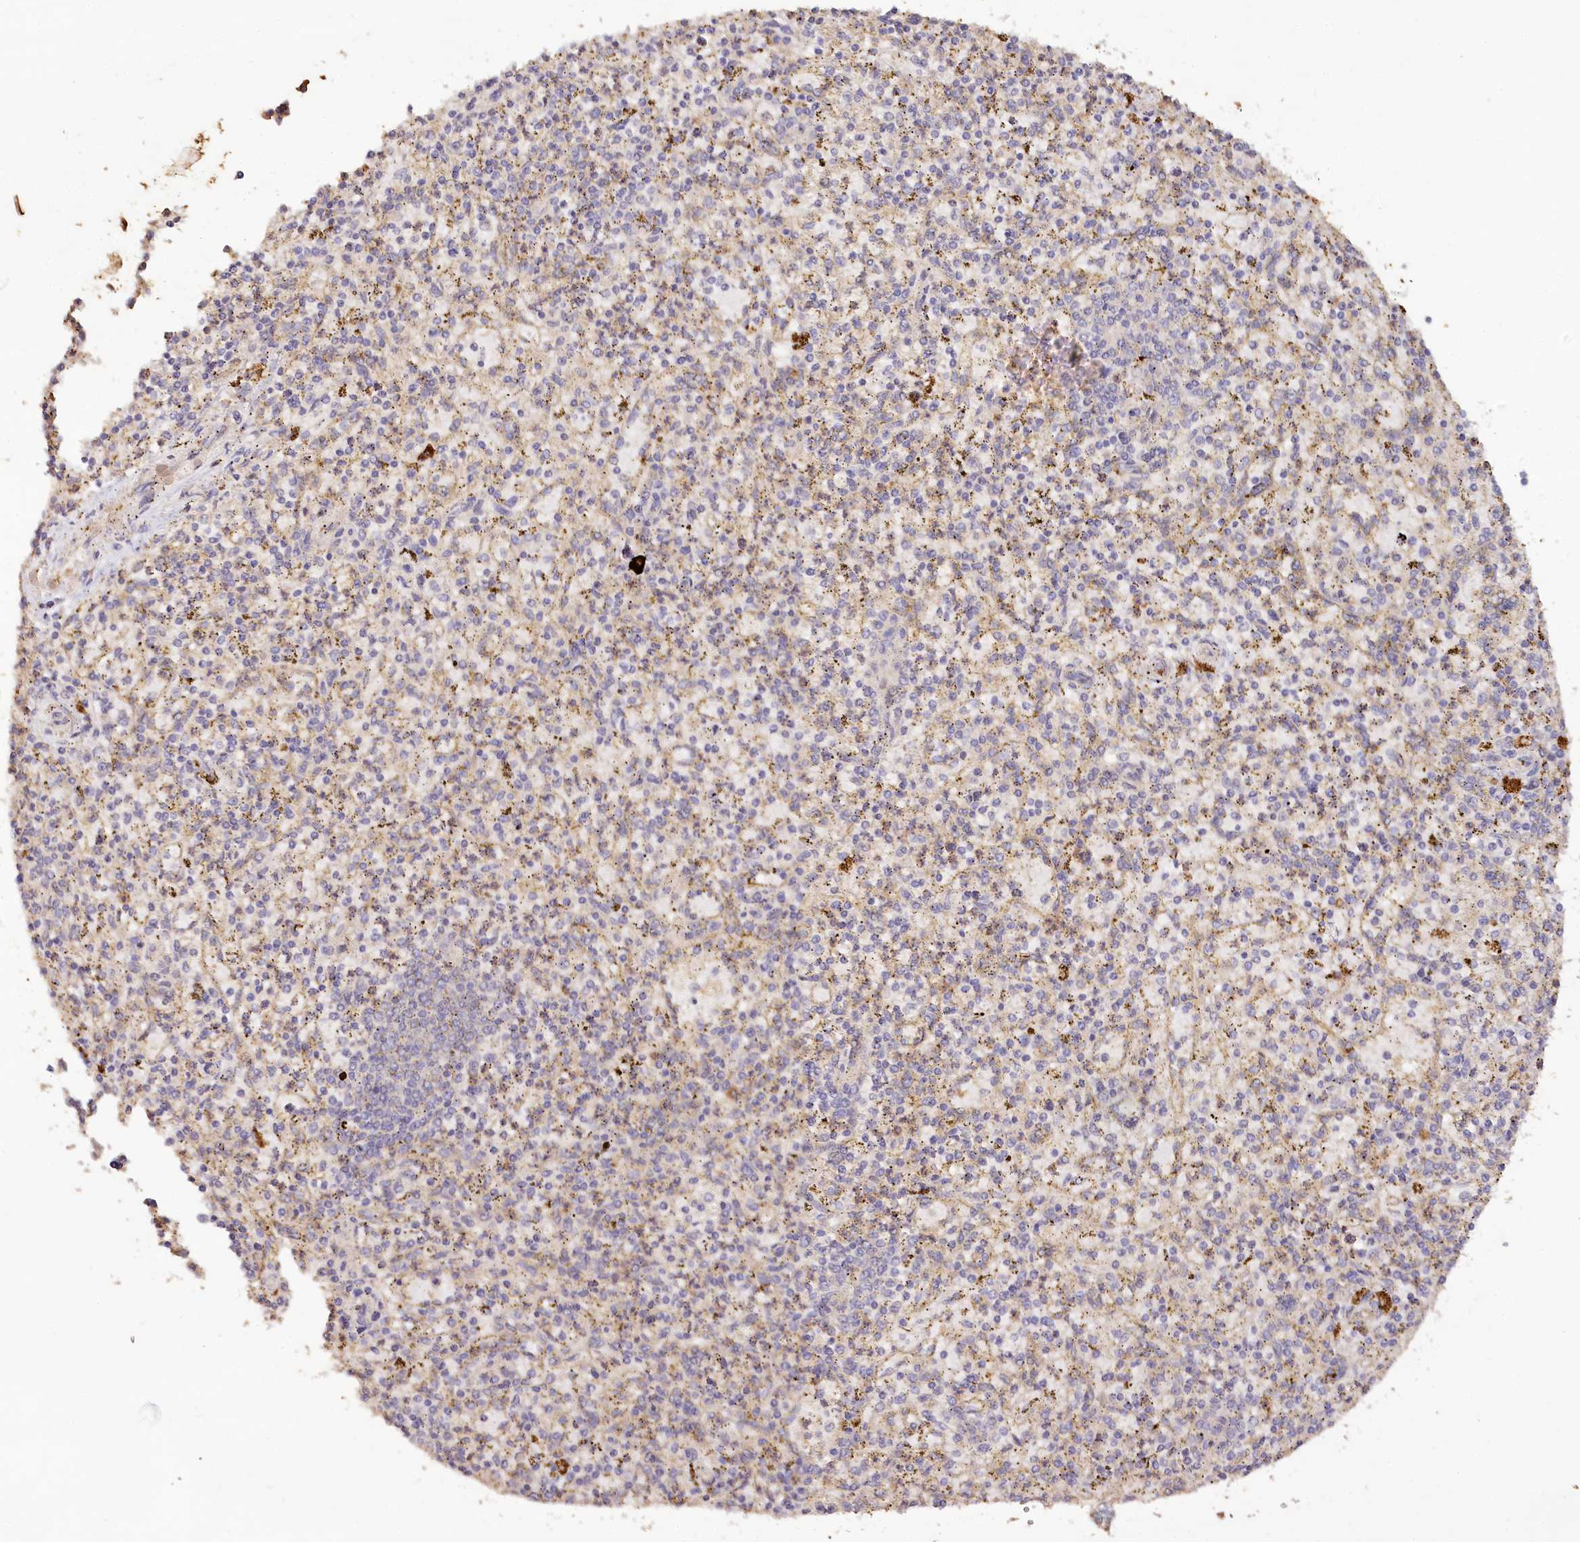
{"staining": {"intensity": "weak", "quantity": "<25%", "location": "cytoplasmic/membranous"}, "tissue": "spleen", "cell_type": "Cells in red pulp", "image_type": "normal", "snomed": [{"axis": "morphology", "description": "Normal tissue, NOS"}, {"axis": "topography", "description": "Spleen"}], "caption": "This histopathology image is of benign spleen stained with IHC to label a protein in brown with the nuclei are counter-stained blue. There is no expression in cells in red pulp. The staining is performed using DAB brown chromogen with nuclei counter-stained in using hematoxylin.", "gene": "IRAK1BP1", "patient": {"sex": "male", "age": 72}}